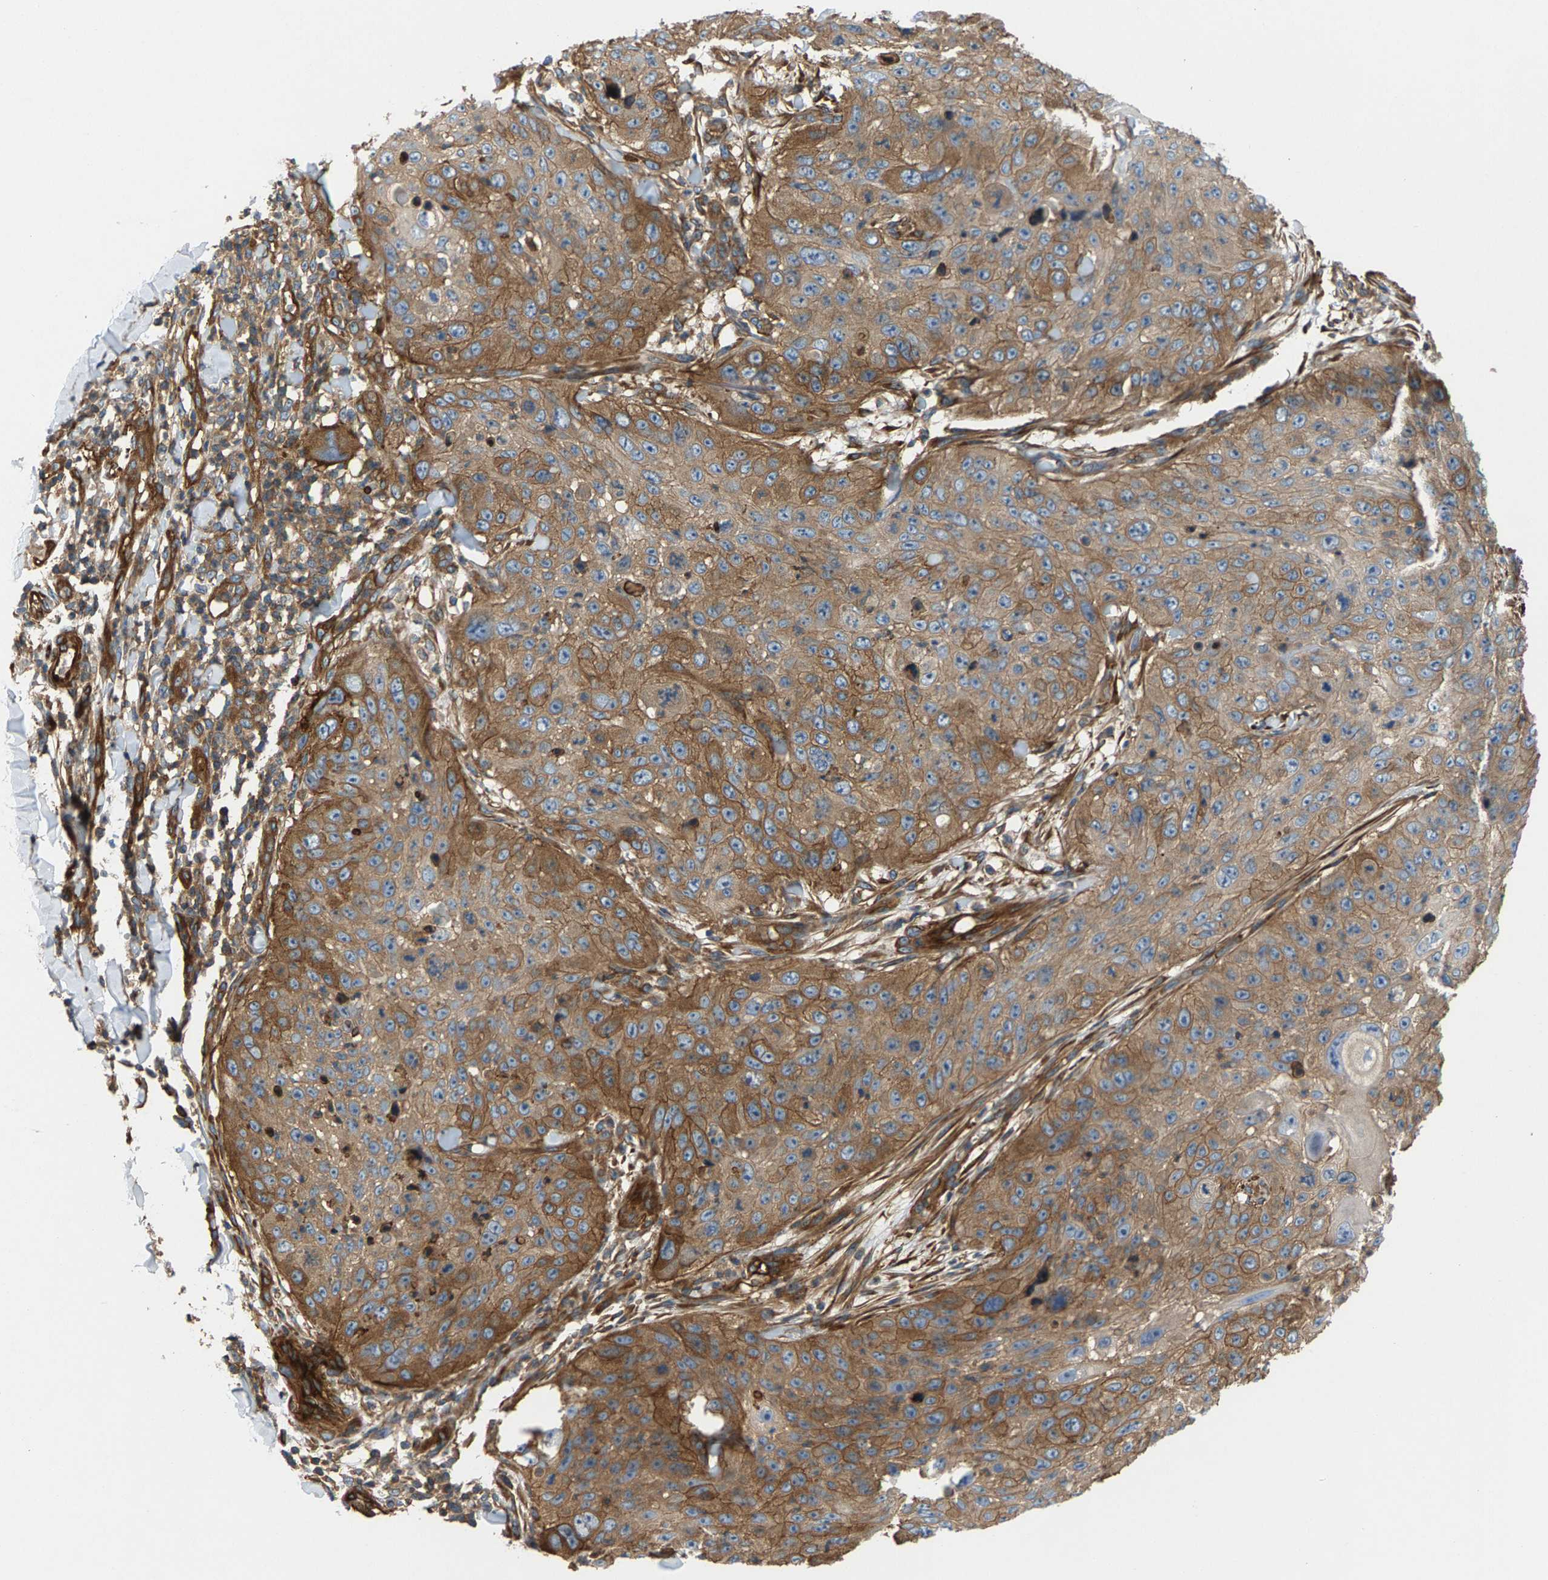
{"staining": {"intensity": "moderate", "quantity": ">75%", "location": "cytoplasmic/membranous"}, "tissue": "skin cancer", "cell_type": "Tumor cells", "image_type": "cancer", "snomed": [{"axis": "morphology", "description": "Squamous cell carcinoma, NOS"}, {"axis": "topography", "description": "Skin"}], "caption": "Squamous cell carcinoma (skin) was stained to show a protein in brown. There is medium levels of moderate cytoplasmic/membranous positivity in about >75% of tumor cells.", "gene": "PDCL", "patient": {"sex": "female", "age": 80}}